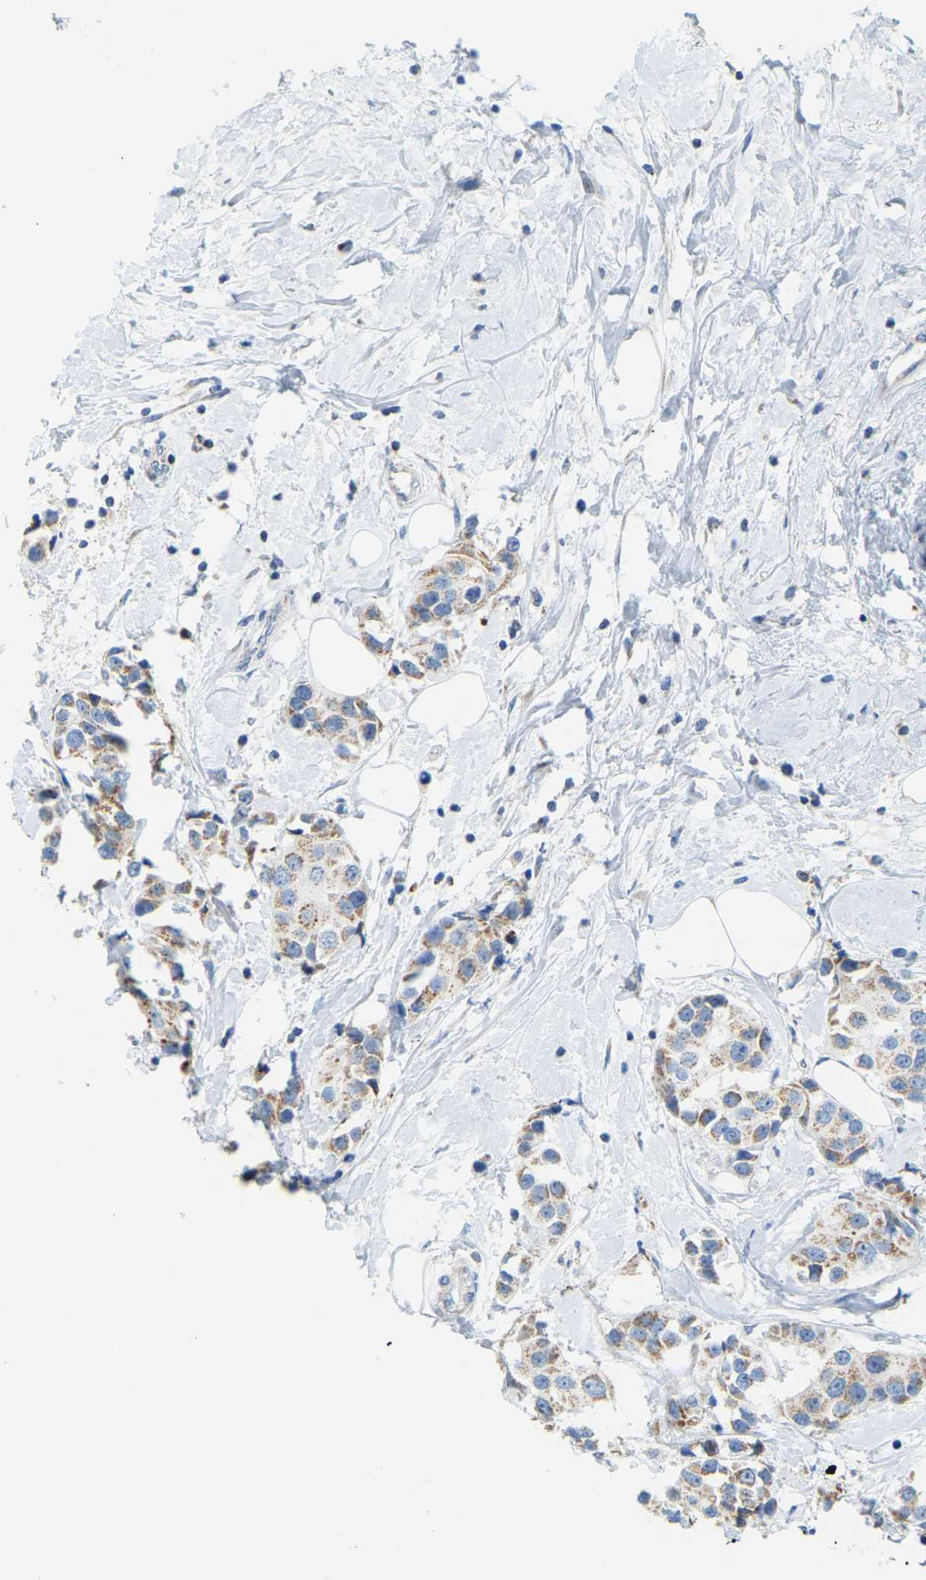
{"staining": {"intensity": "moderate", "quantity": "25%-75%", "location": "cytoplasmic/membranous"}, "tissue": "breast cancer", "cell_type": "Tumor cells", "image_type": "cancer", "snomed": [{"axis": "morphology", "description": "Normal tissue, NOS"}, {"axis": "morphology", "description": "Duct carcinoma"}, {"axis": "topography", "description": "Breast"}], "caption": "Brown immunohistochemical staining in human breast cancer (intraductal carcinoma) exhibits moderate cytoplasmic/membranous staining in about 25%-75% of tumor cells.", "gene": "GDA", "patient": {"sex": "female", "age": 39}}